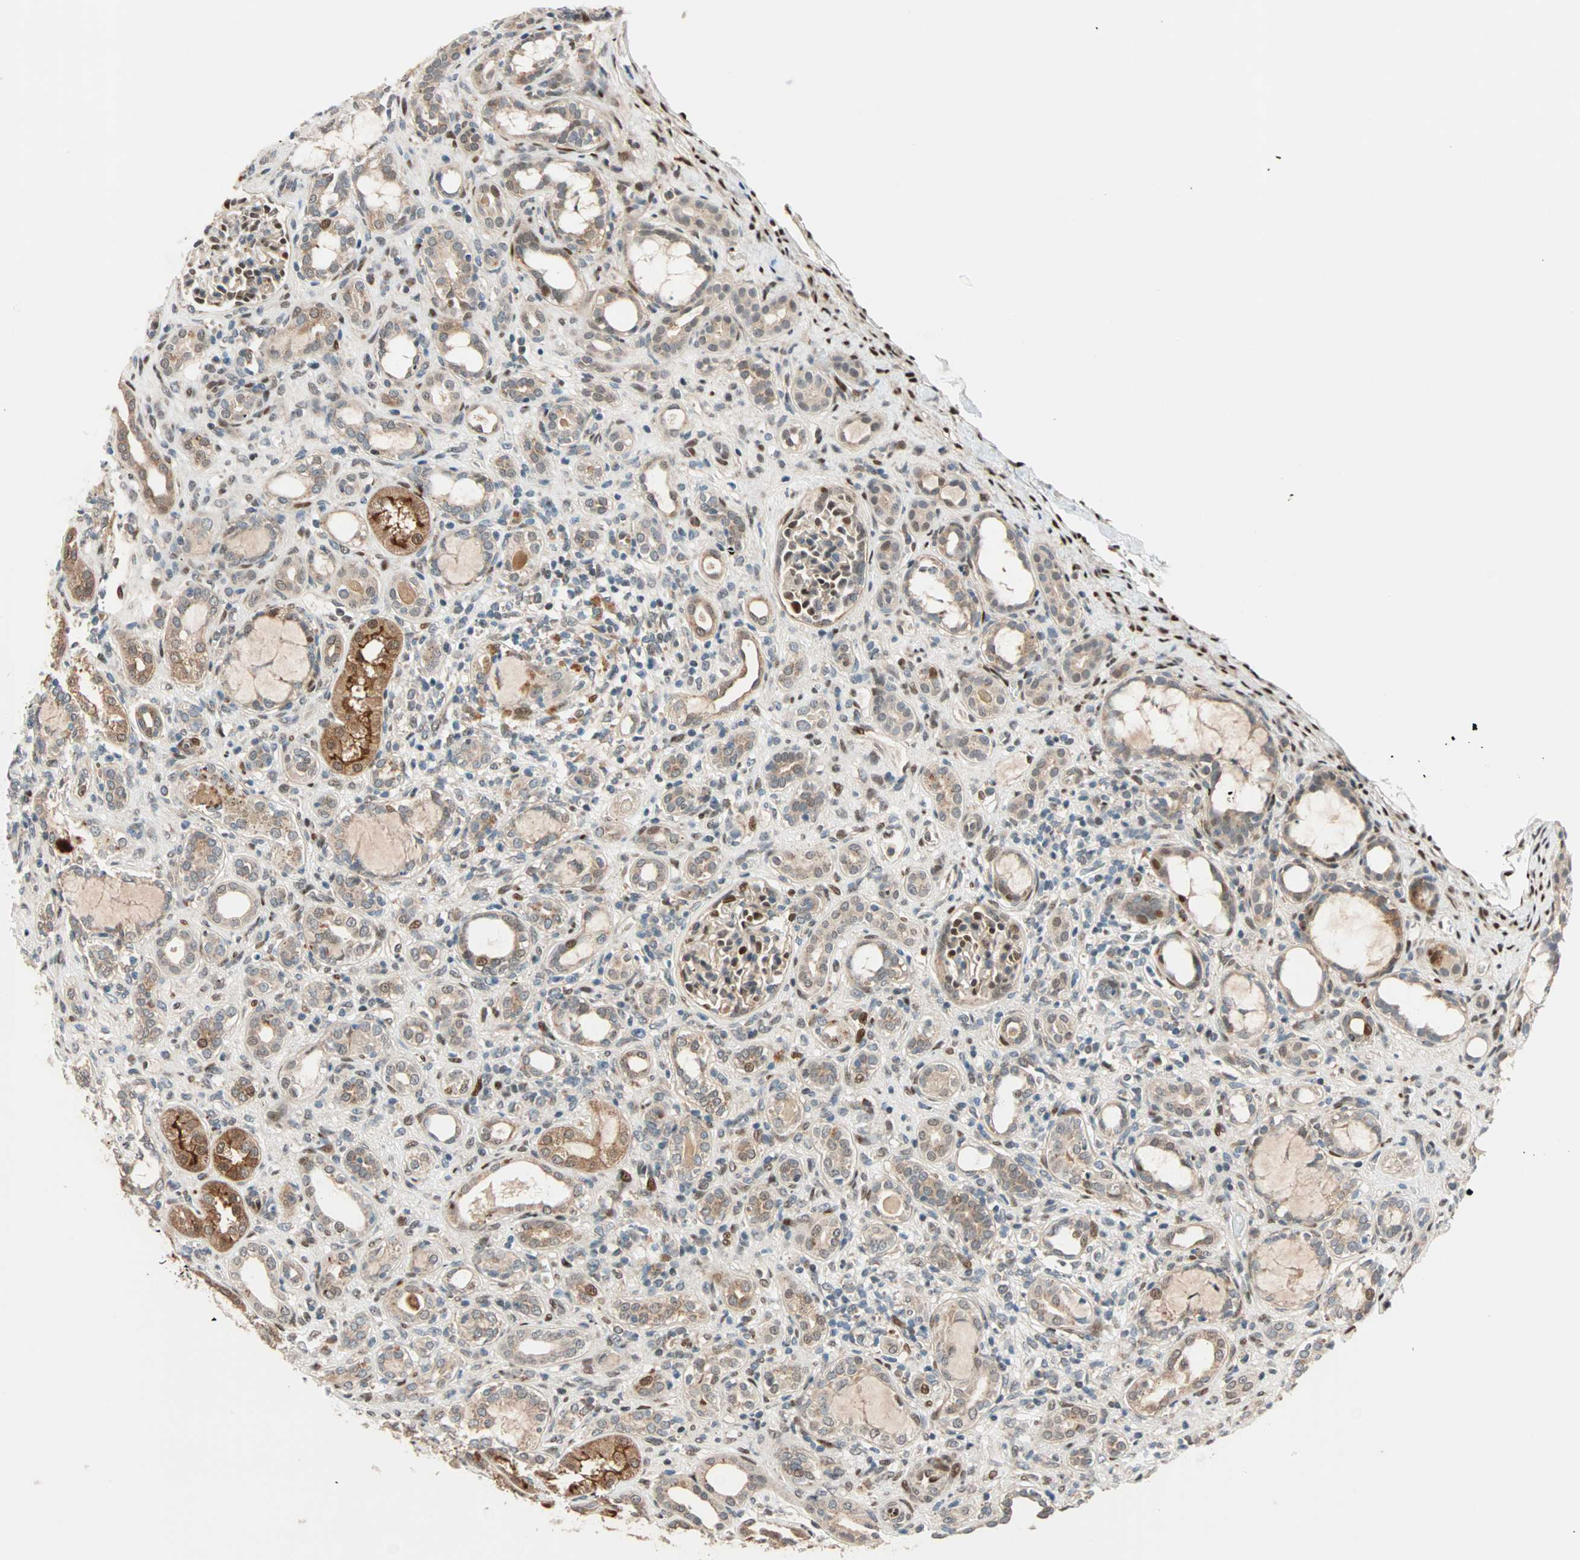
{"staining": {"intensity": "moderate", "quantity": "25%-75%", "location": "cytoplasmic/membranous,nuclear"}, "tissue": "kidney", "cell_type": "Cells in glomeruli", "image_type": "normal", "snomed": [{"axis": "morphology", "description": "Normal tissue, NOS"}, {"axis": "topography", "description": "Kidney"}], "caption": "Brown immunohistochemical staining in benign kidney shows moderate cytoplasmic/membranous,nuclear expression in approximately 25%-75% of cells in glomeruli. Ihc stains the protein in brown and the nuclei are stained blue.", "gene": "HECW1", "patient": {"sex": "male", "age": 7}}